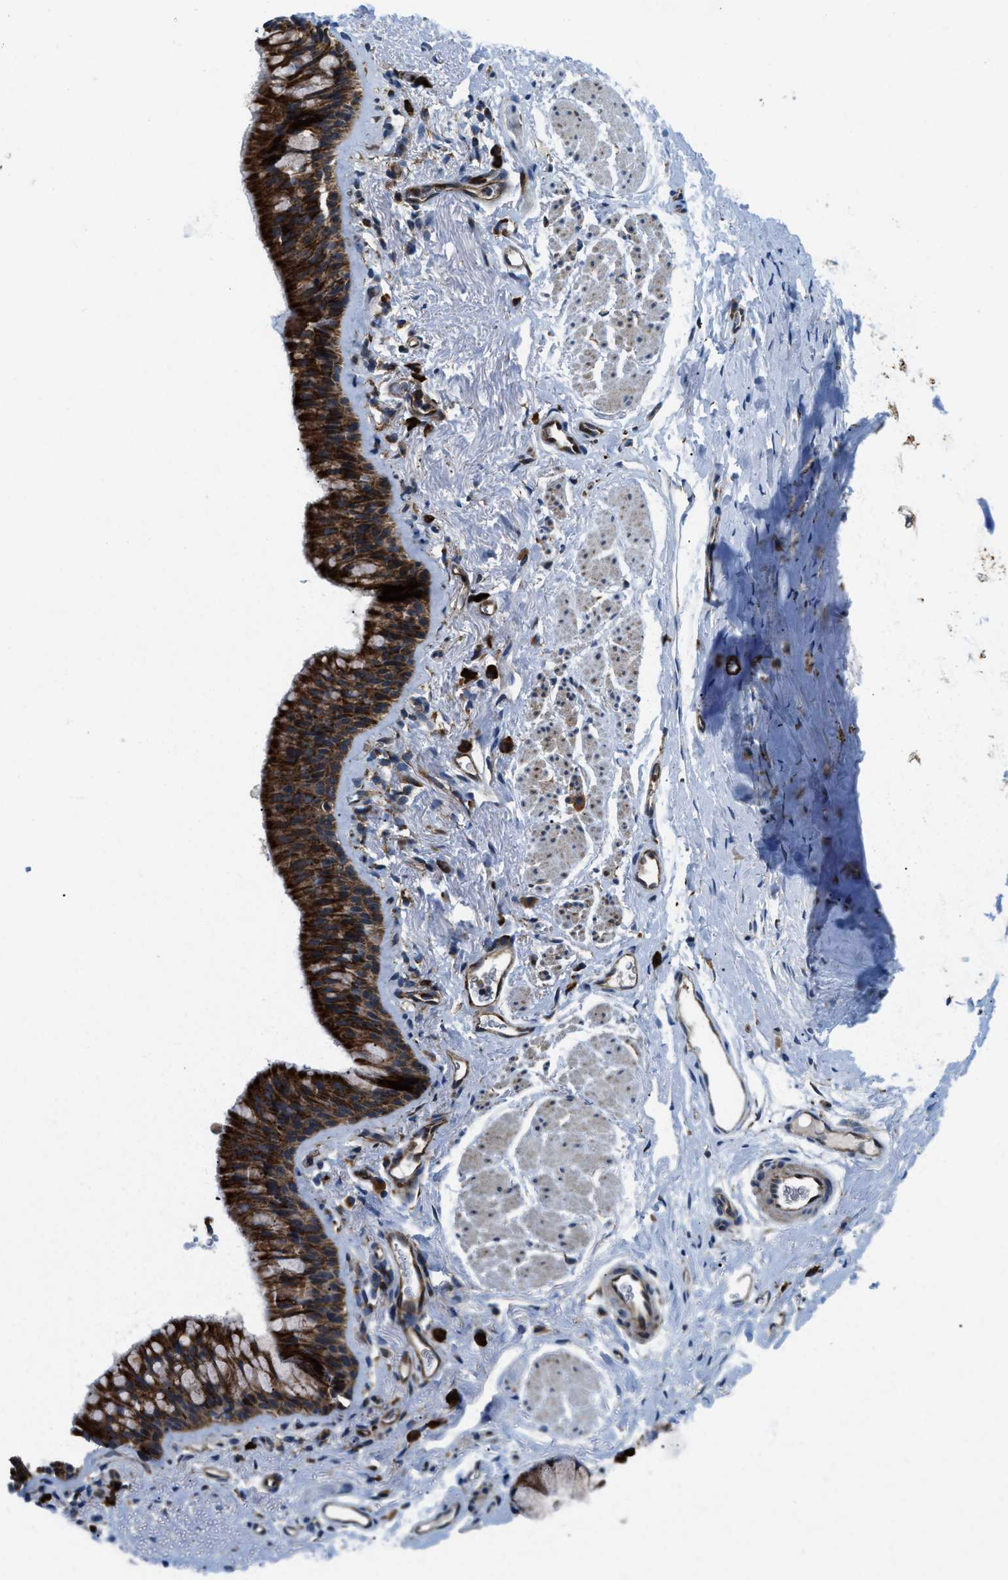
{"staining": {"intensity": "moderate", "quantity": "25%-75%", "location": "cytoplasmic/membranous"}, "tissue": "adipose tissue", "cell_type": "Adipocytes", "image_type": "normal", "snomed": [{"axis": "morphology", "description": "Normal tissue, NOS"}, {"axis": "topography", "description": "Cartilage tissue"}, {"axis": "topography", "description": "Bronchus"}], "caption": "Protein staining by immunohistochemistry reveals moderate cytoplasmic/membranous expression in about 25%-75% of adipocytes in normal adipose tissue. (DAB = brown stain, brightfield microscopy at high magnification).", "gene": "CSPG4", "patient": {"sex": "female", "age": 53}}